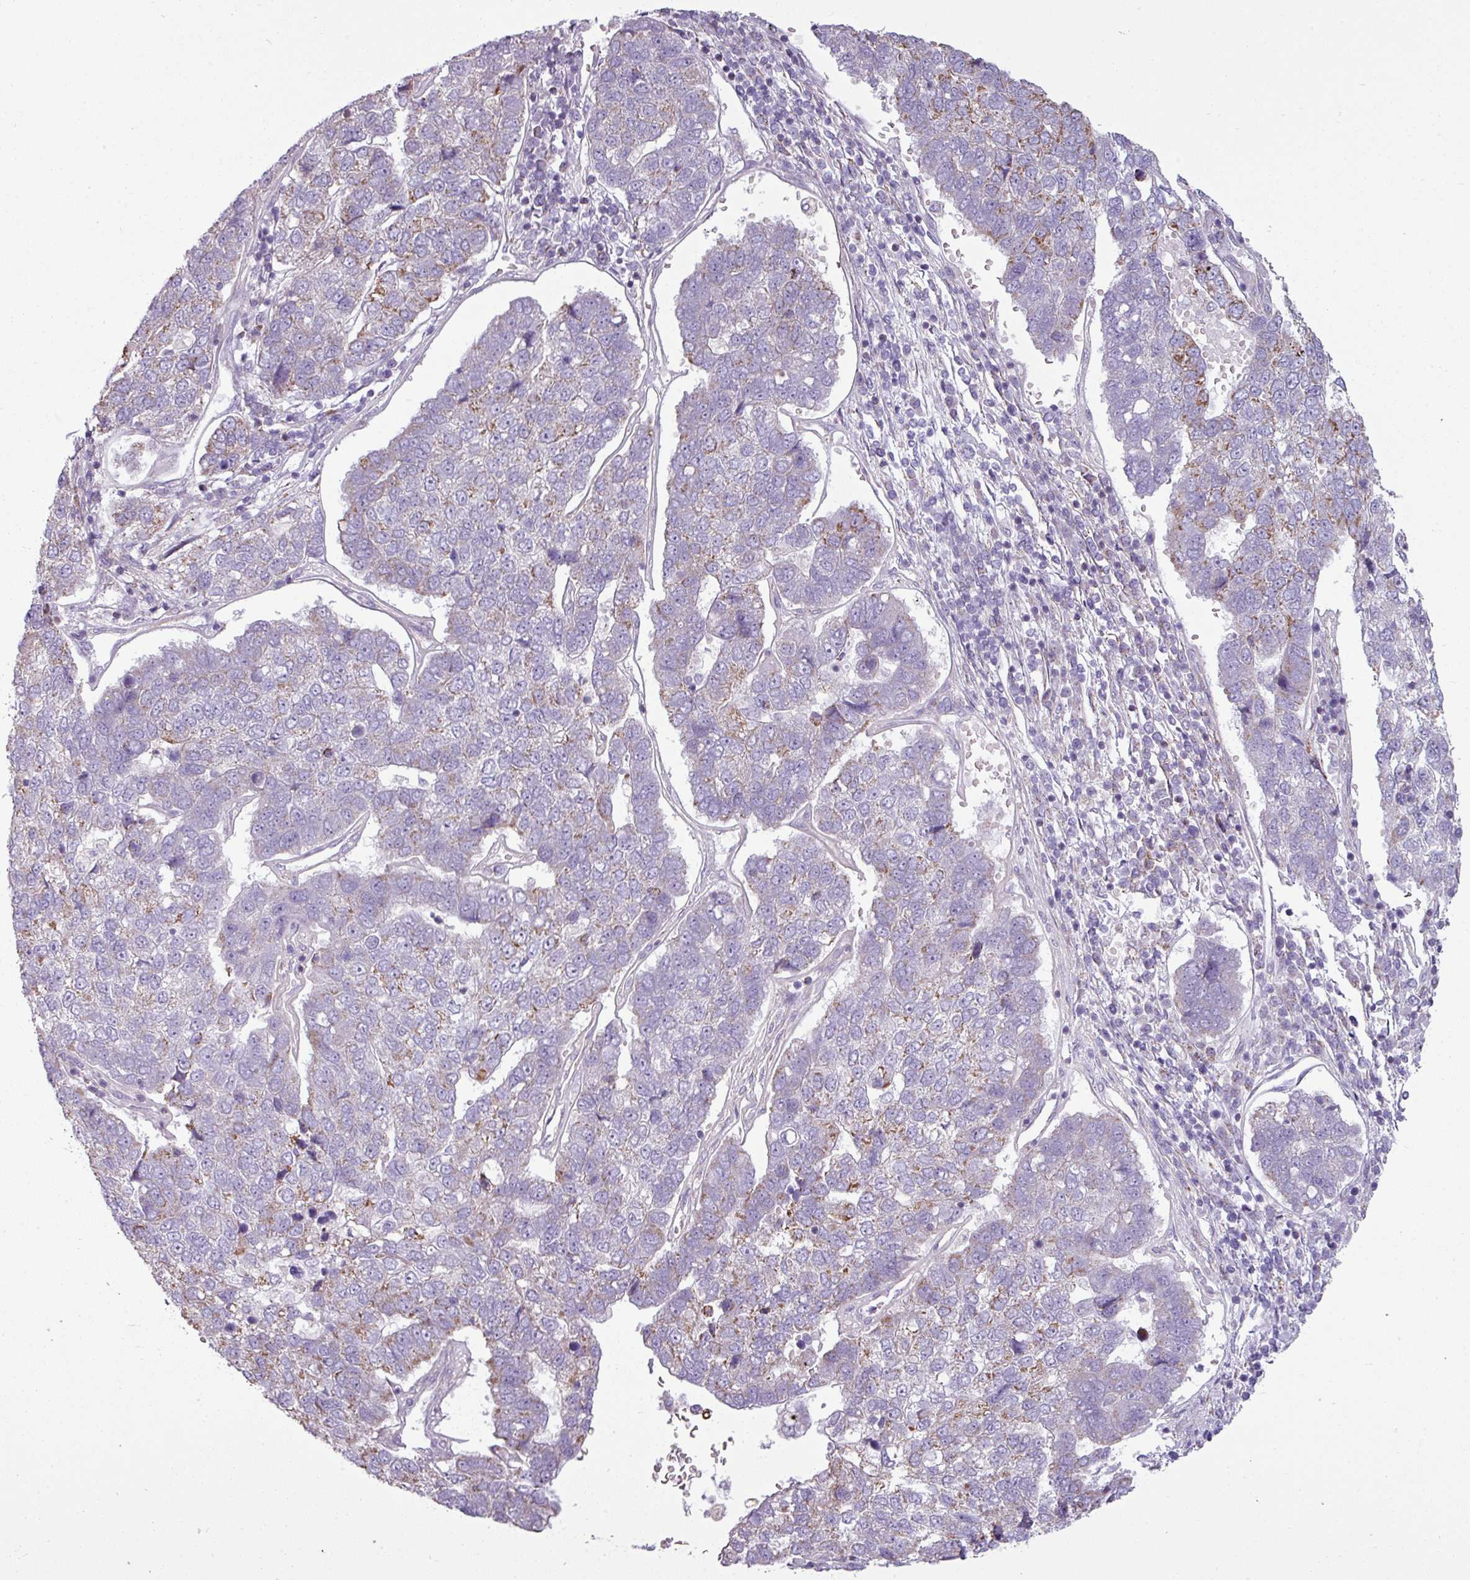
{"staining": {"intensity": "moderate", "quantity": "<25%", "location": "cytoplasmic/membranous"}, "tissue": "pancreatic cancer", "cell_type": "Tumor cells", "image_type": "cancer", "snomed": [{"axis": "morphology", "description": "Adenocarcinoma, NOS"}, {"axis": "topography", "description": "Pancreas"}], "caption": "Adenocarcinoma (pancreatic) stained for a protein (brown) demonstrates moderate cytoplasmic/membranous positive staining in about <25% of tumor cells.", "gene": "BTN2A2", "patient": {"sex": "female", "age": 61}}